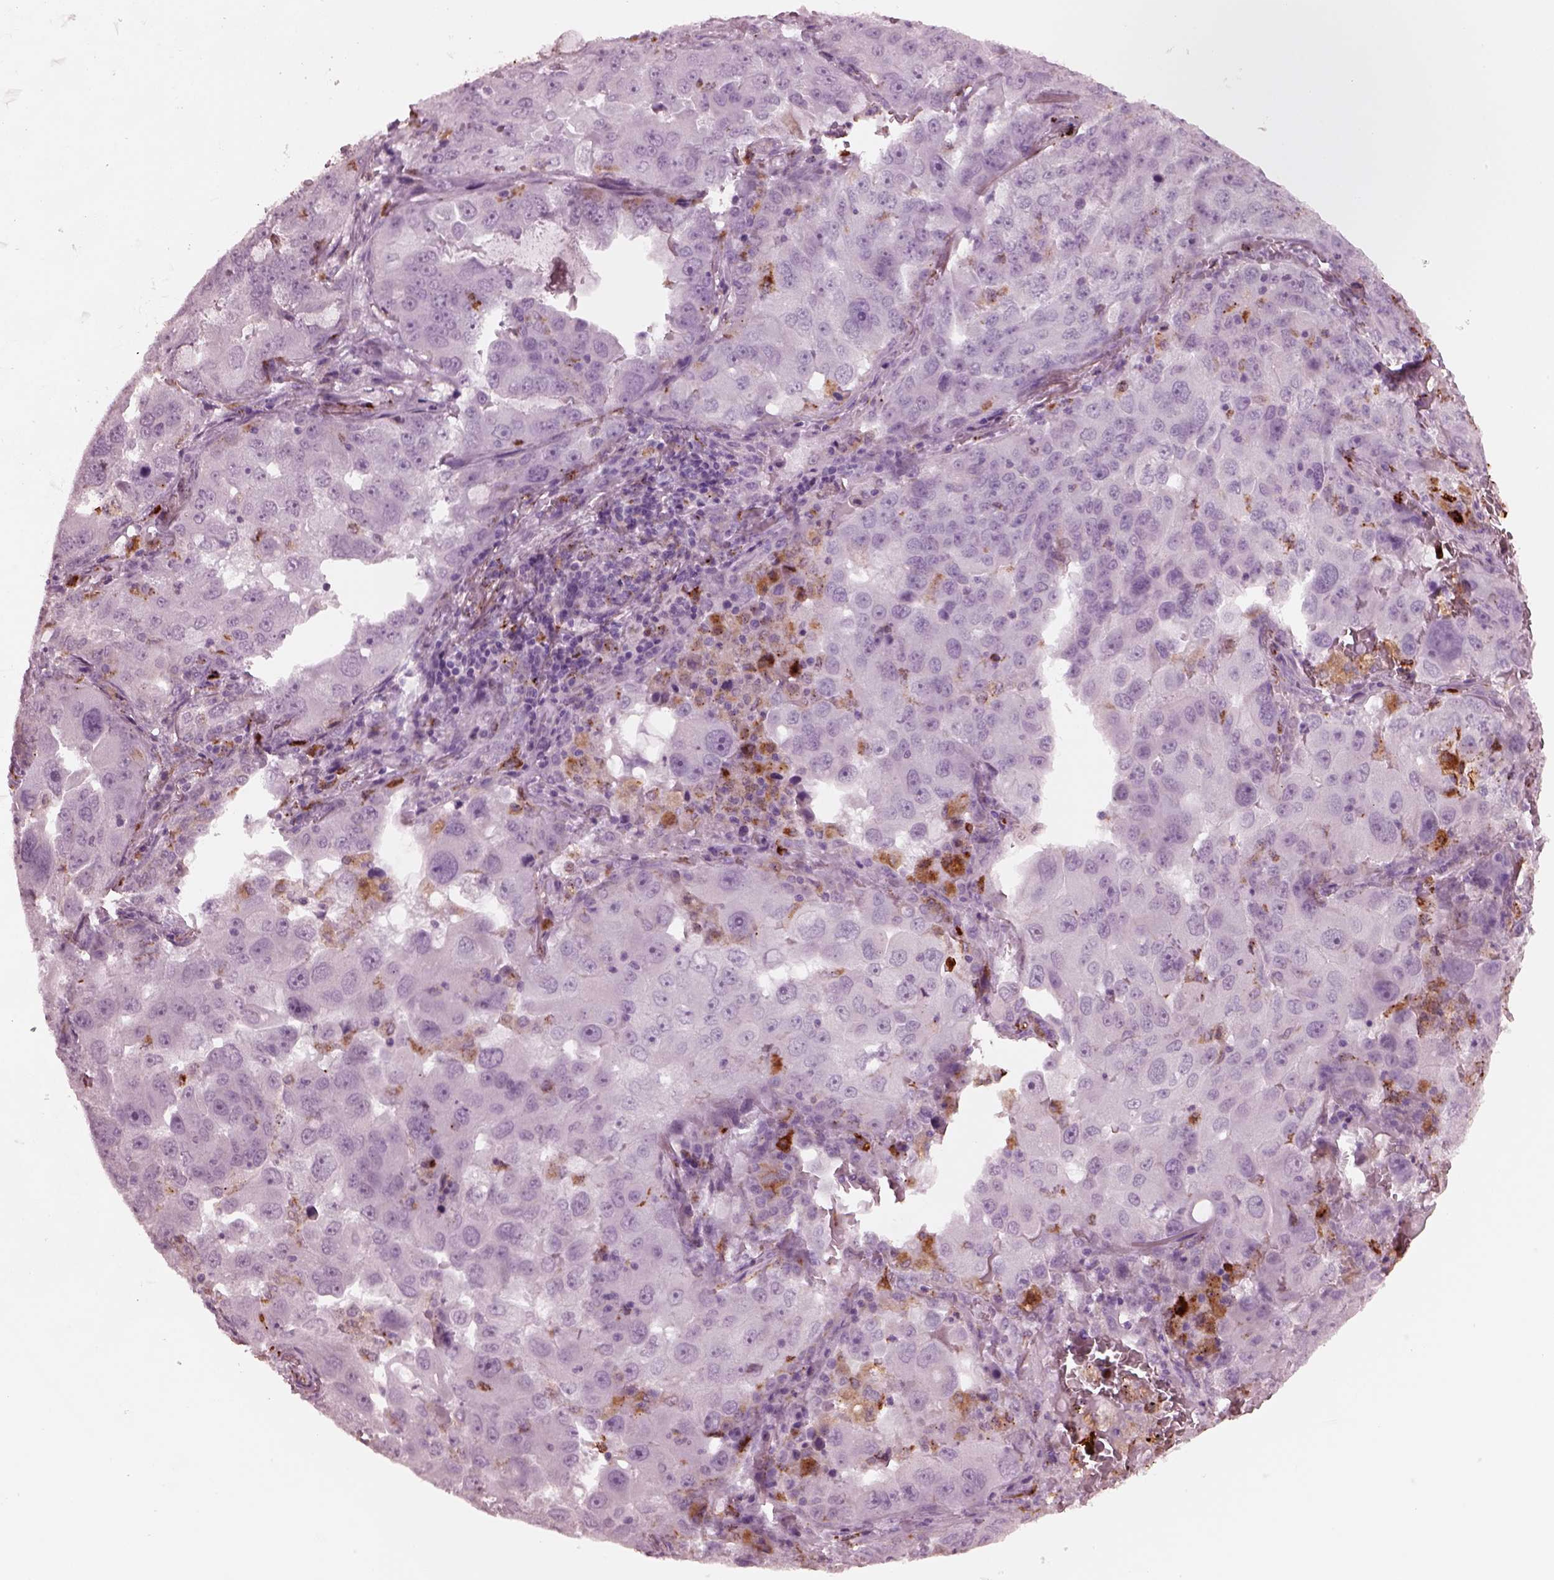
{"staining": {"intensity": "negative", "quantity": "none", "location": "none"}, "tissue": "lung cancer", "cell_type": "Tumor cells", "image_type": "cancer", "snomed": [{"axis": "morphology", "description": "Adenocarcinoma, NOS"}, {"axis": "topography", "description": "Lung"}], "caption": "High magnification brightfield microscopy of lung cancer (adenocarcinoma) stained with DAB (3,3'-diaminobenzidine) (brown) and counterstained with hematoxylin (blue): tumor cells show no significant expression. The staining was performed using DAB (3,3'-diaminobenzidine) to visualize the protein expression in brown, while the nuclei were stained in blue with hematoxylin (Magnification: 20x).", "gene": "SLAMF8", "patient": {"sex": "female", "age": 61}}